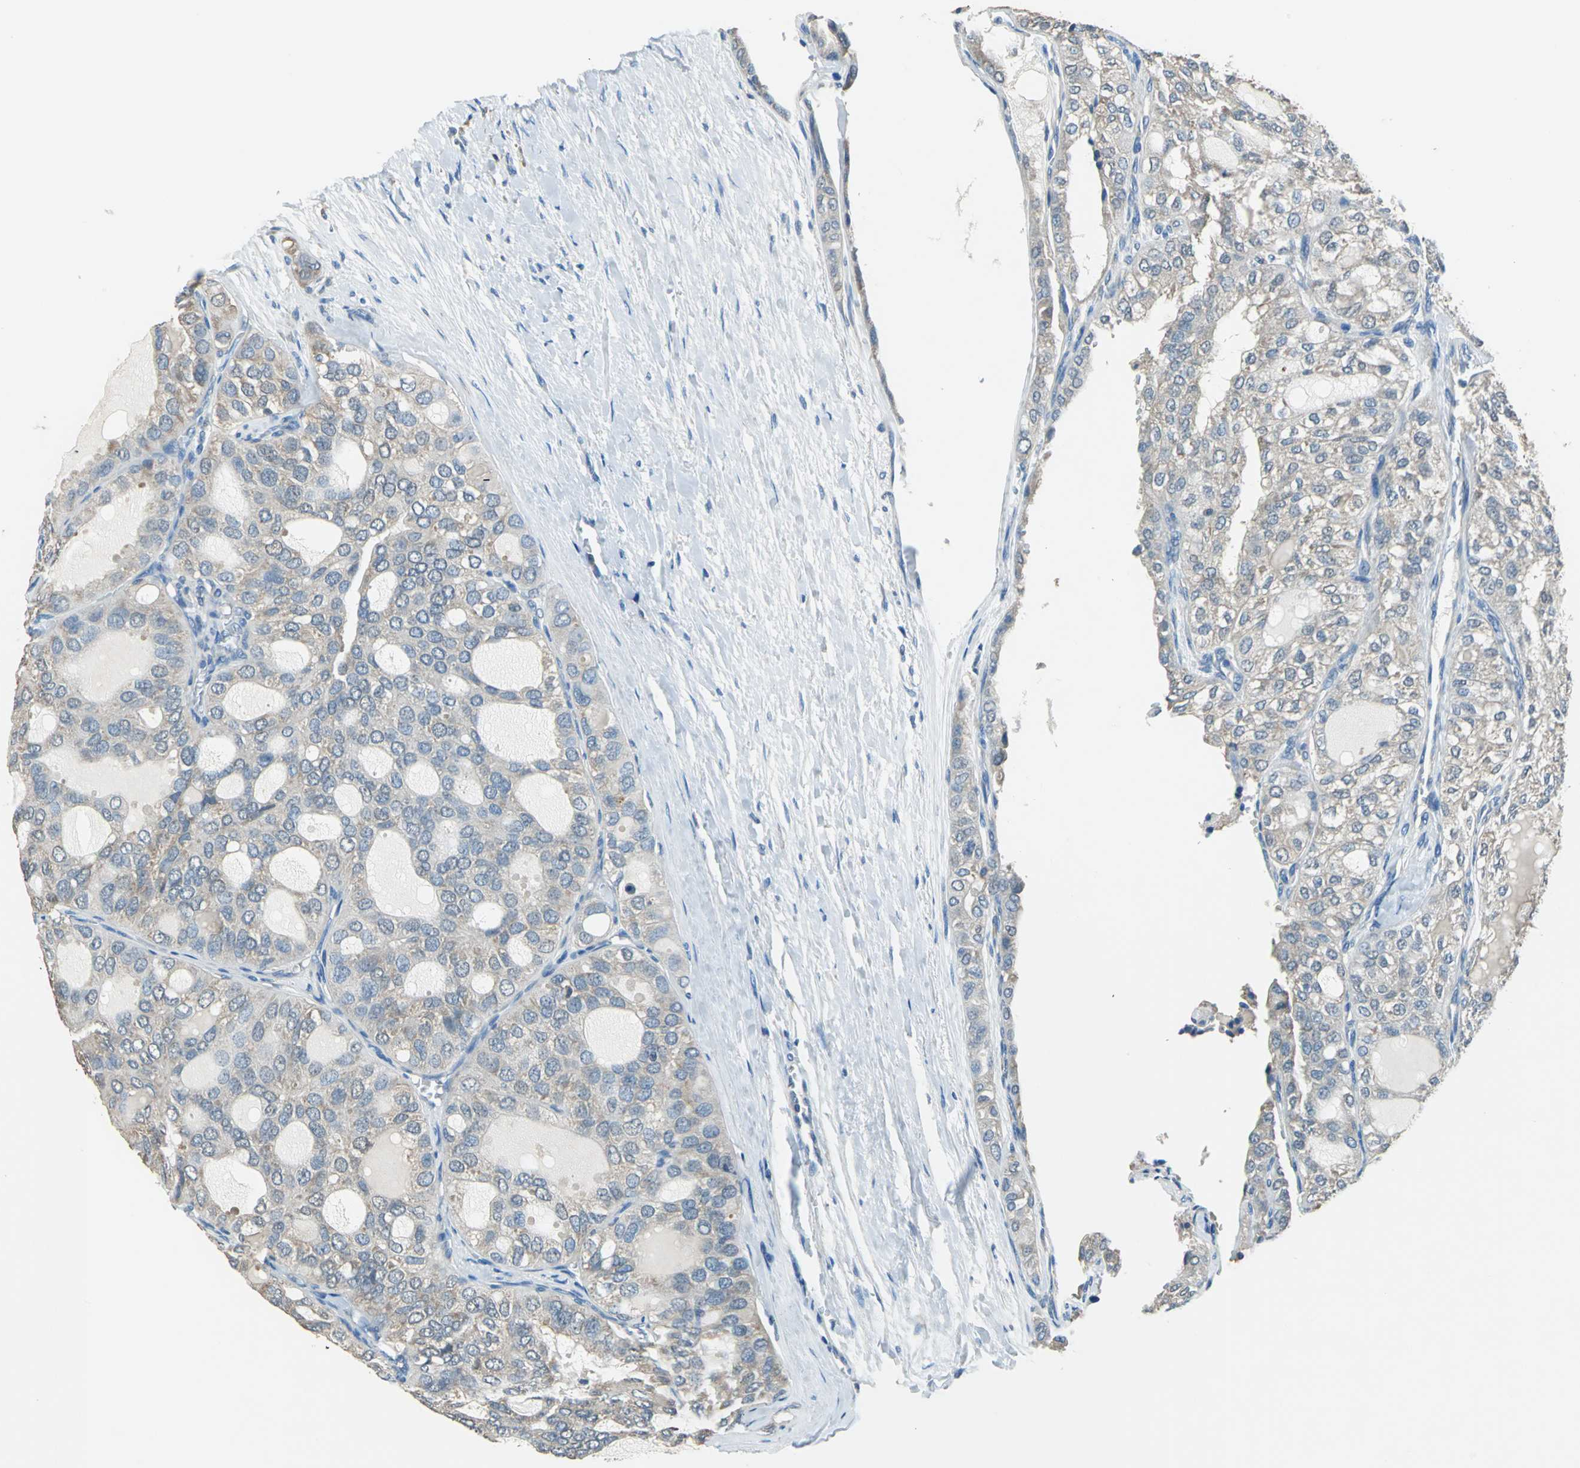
{"staining": {"intensity": "weak", "quantity": "<25%", "location": "cytoplasmic/membranous"}, "tissue": "thyroid cancer", "cell_type": "Tumor cells", "image_type": "cancer", "snomed": [{"axis": "morphology", "description": "Follicular adenoma carcinoma, NOS"}, {"axis": "topography", "description": "Thyroid gland"}], "caption": "This is an immunohistochemistry histopathology image of thyroid cancer. There is no staining in tumor cells.", "gene": "PRKCA", "patient": {"sex": "male", "age": 75}}